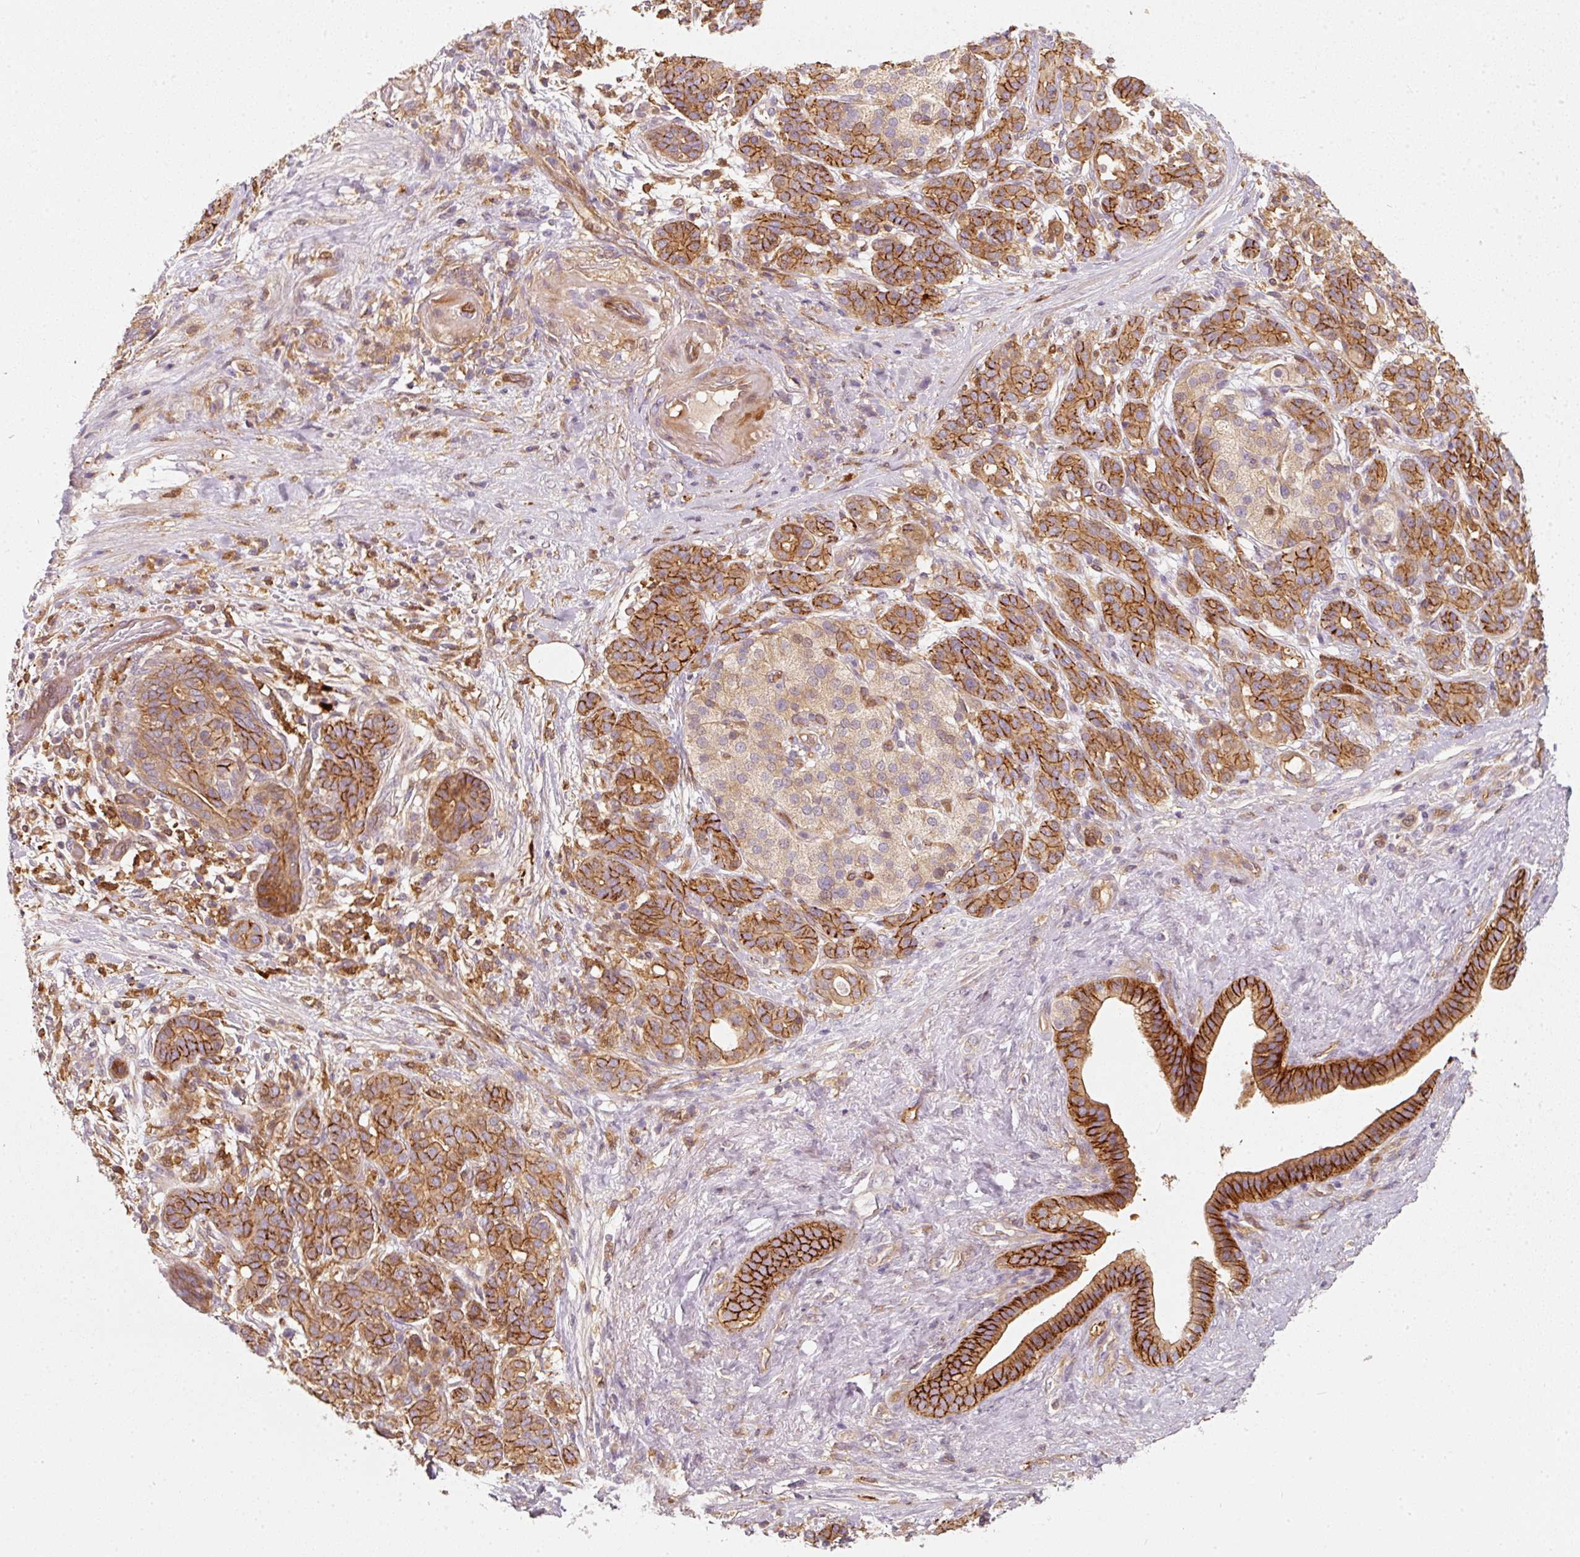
{"staining": {"intensity": "strong", "quantity": ">75%", "location": "cytoplasmic/membranous"}, "tissue": "pancreatic cancer", "cell_type": "Tumor cells", "image_type": "cancer", "snomed": [{"axis": "morphology", "description": "Adenocarcinoma, NOS"}, {"axis": "topography", "description": "Pancreas"}], "caption": "Pancreatic cancer (adenocarcinoma) tissue displays strong cytoplasmic/membranous expression in approximately >75% of tumor cells The staining is performed using DAB brown chromogen to label protein expression. The nuclei are counter-stained blue using hematoxylin.", "gene": "IQGAP2", "patient": {"sex": "male", "age": 44}}